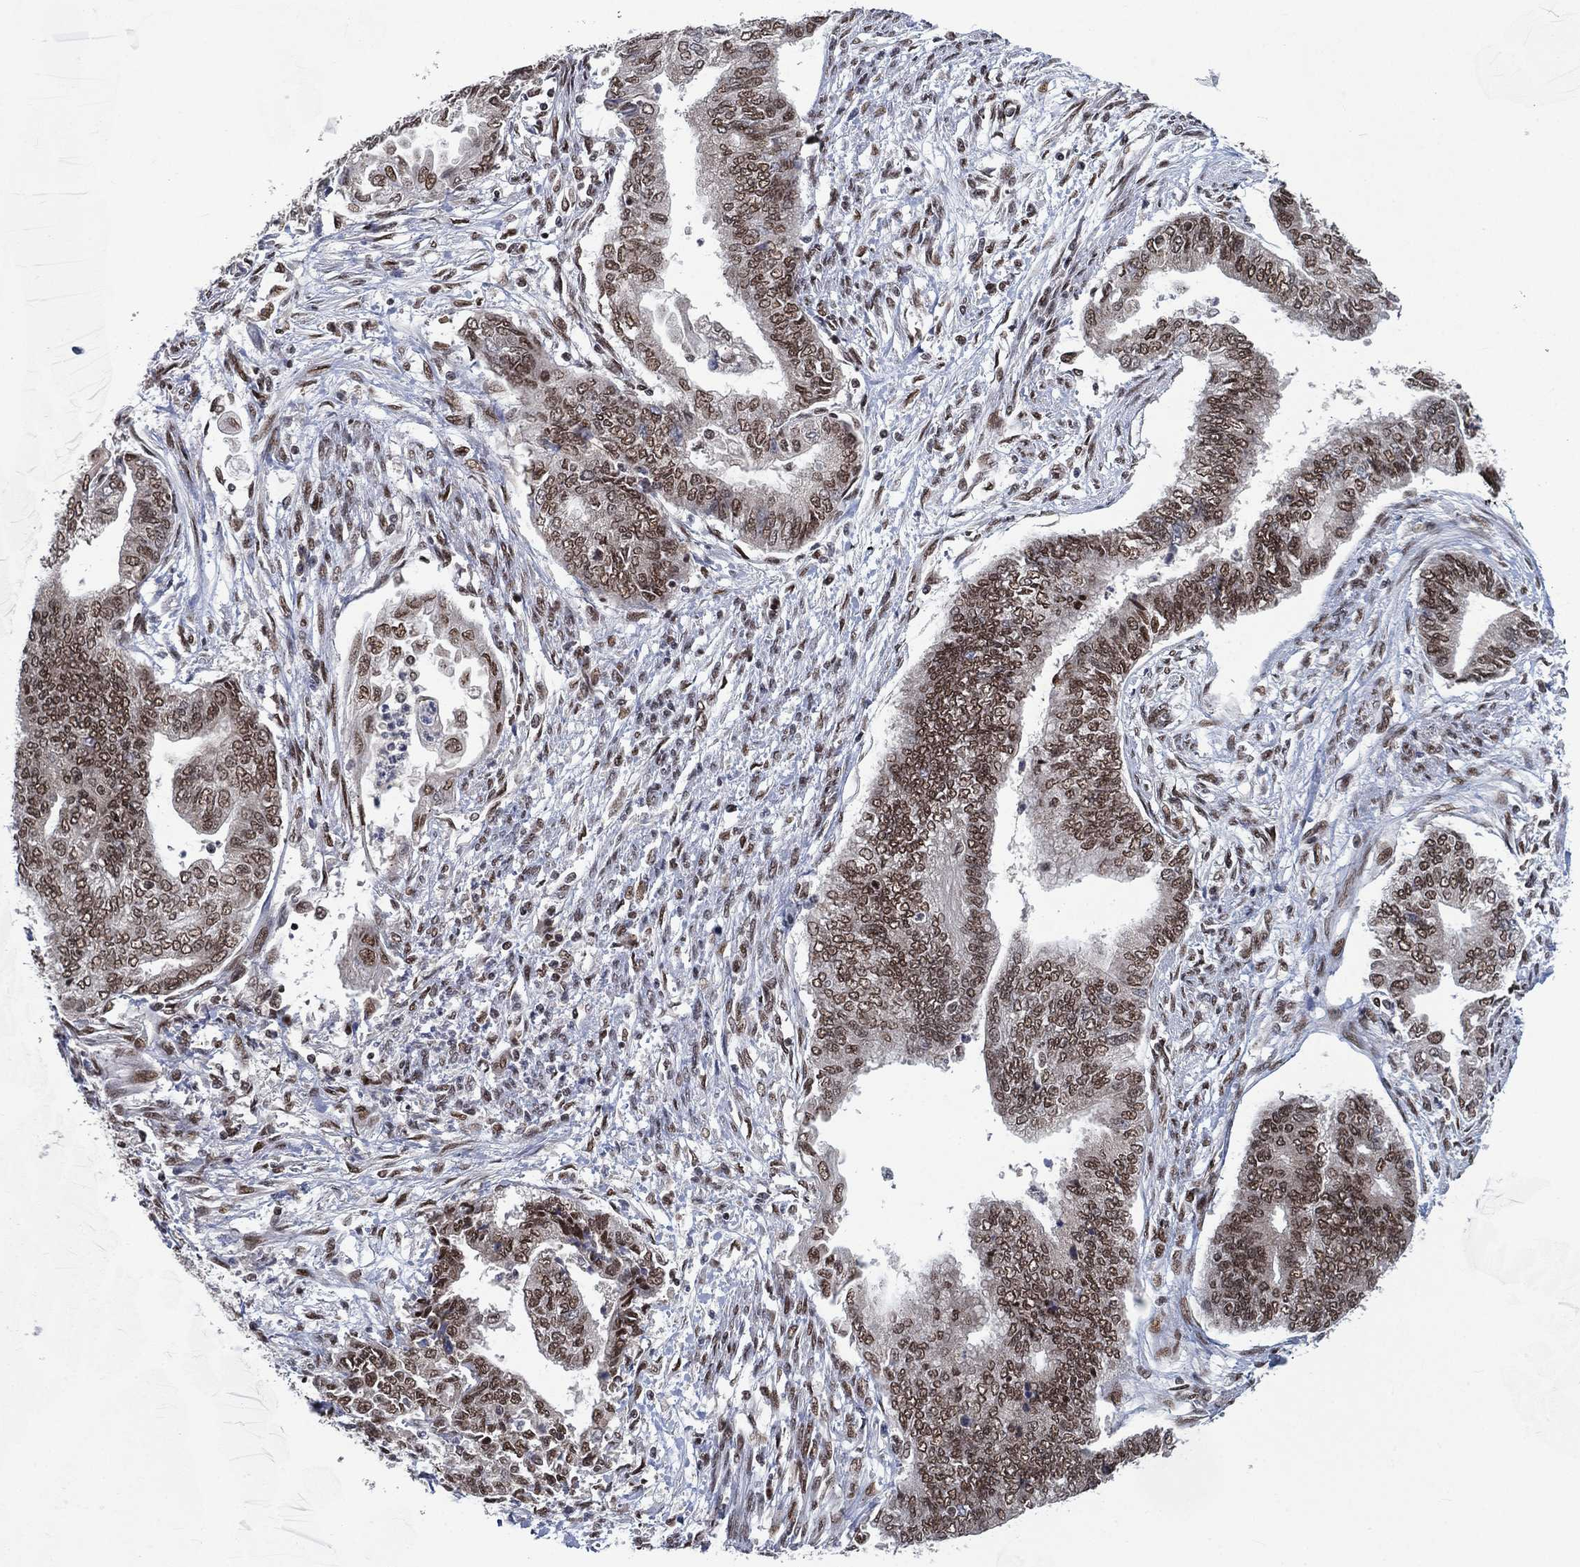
{"staining": {"intensity": "moderate", "quantity": ">75%", "location": "nuclear"}, "tissue": "endometrial cancer", "cell_type": "Tumor cells", "image_type": "cancer", "snomed": [{"axis": "morphology", "description": "Adenocarcinoma, NOS"}, {"axis": "topography", "description": "Endometrium"}], "caption": "A medium amount of moderate nuclear positivity is appreciated in approximately >75% of tumor cells in adenocarcinoma (endometrial) tissue.", "gene": "YLPM1", "patient": {"sex": "female", "age": 65}}